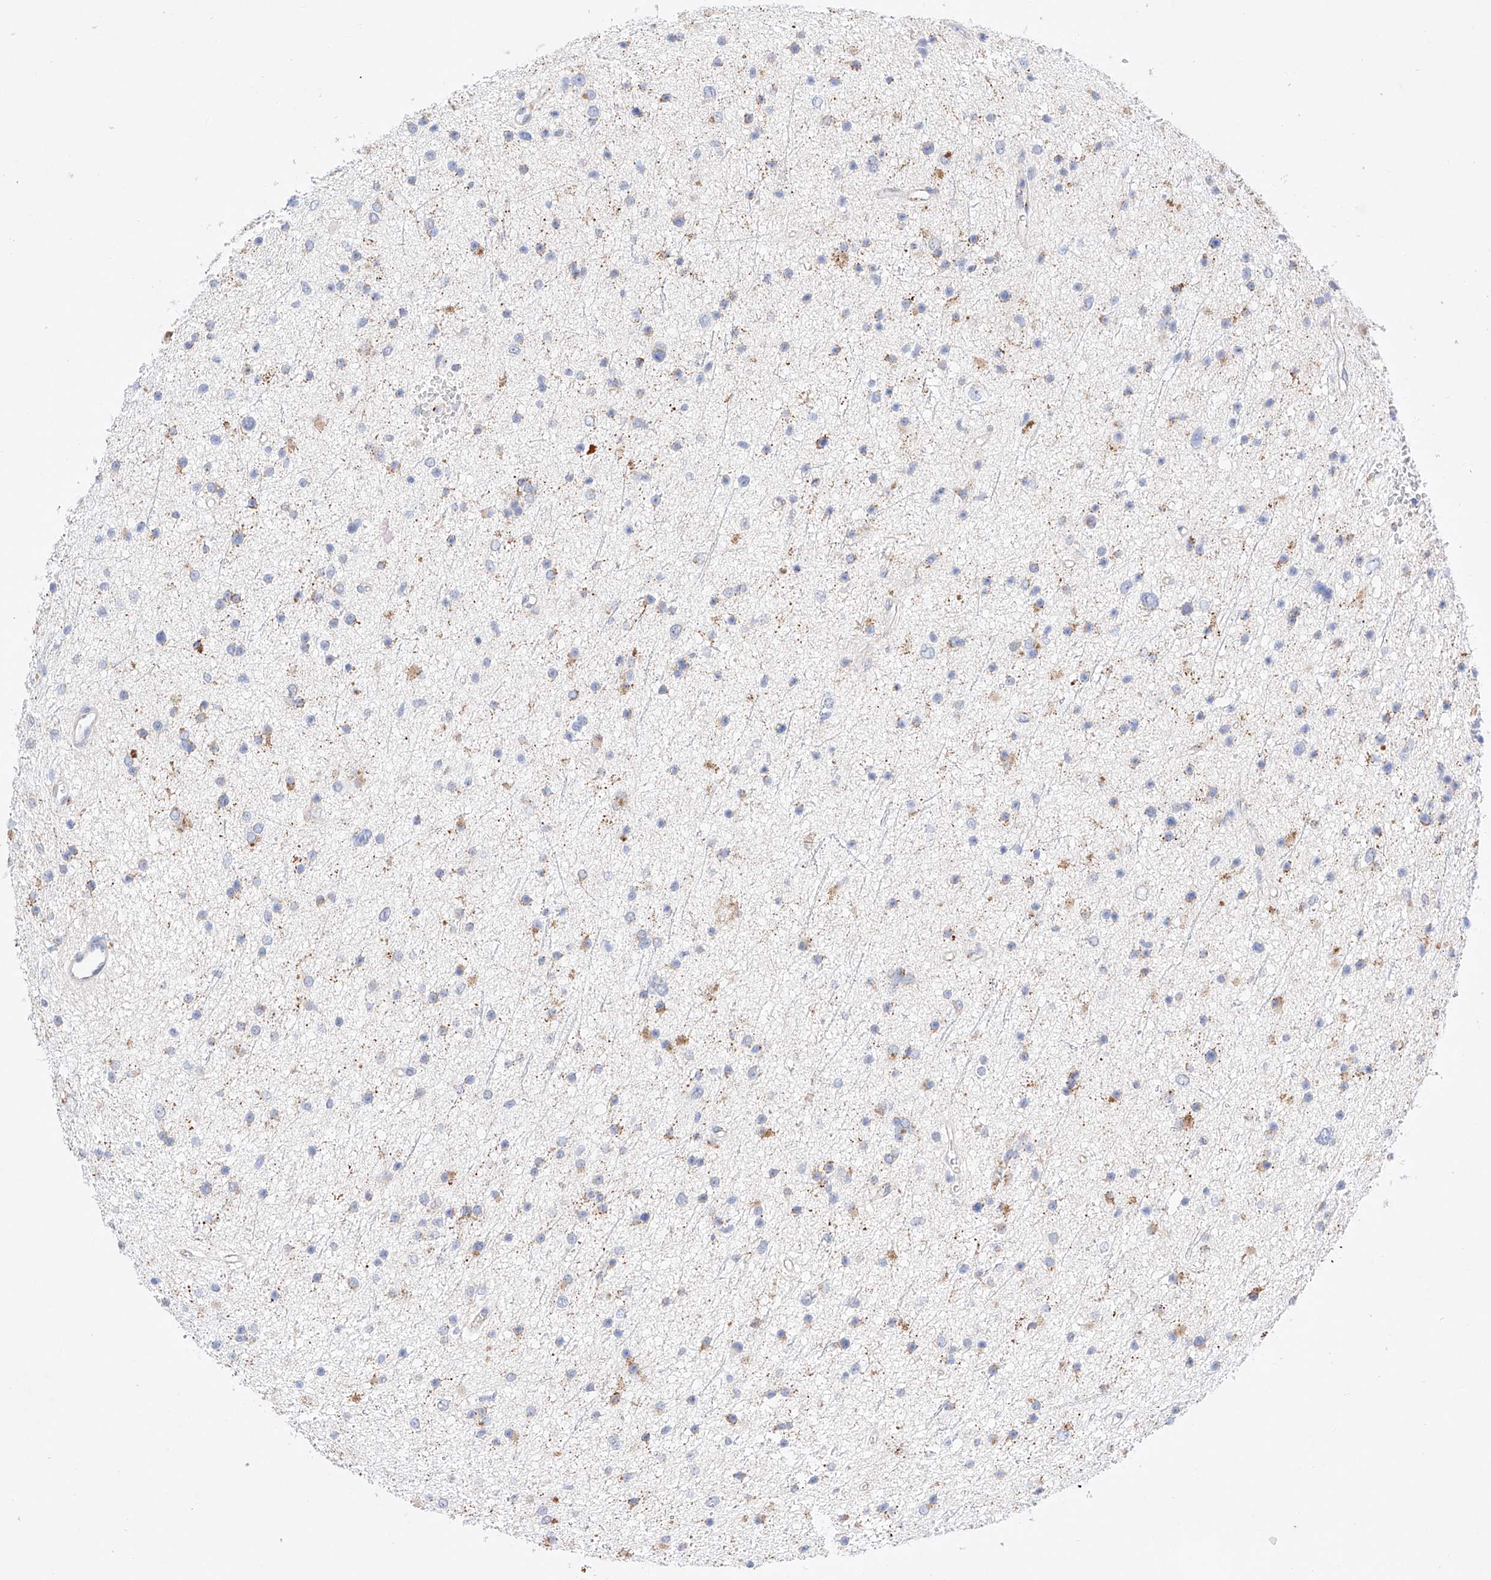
{"staining": {"intensity": "negative", "quantity": "none", "location": "none"}, "tissue": "glioma", "cell_type": "Tumor cells", "image_type": "cancer", "snomed": [{"axis": "morphology", "description": "Glioma, malignant, Low grade"}, {"axis": "topography", "description": "Cerebral cortex"}], "caption": "Immunohistochemistry micrograph of human glioma stained for a protein (brown), which exhibits no positivity in tumor cells.", "gene": "C6orf62", "patient": {"sex": "female", "age": 39}}